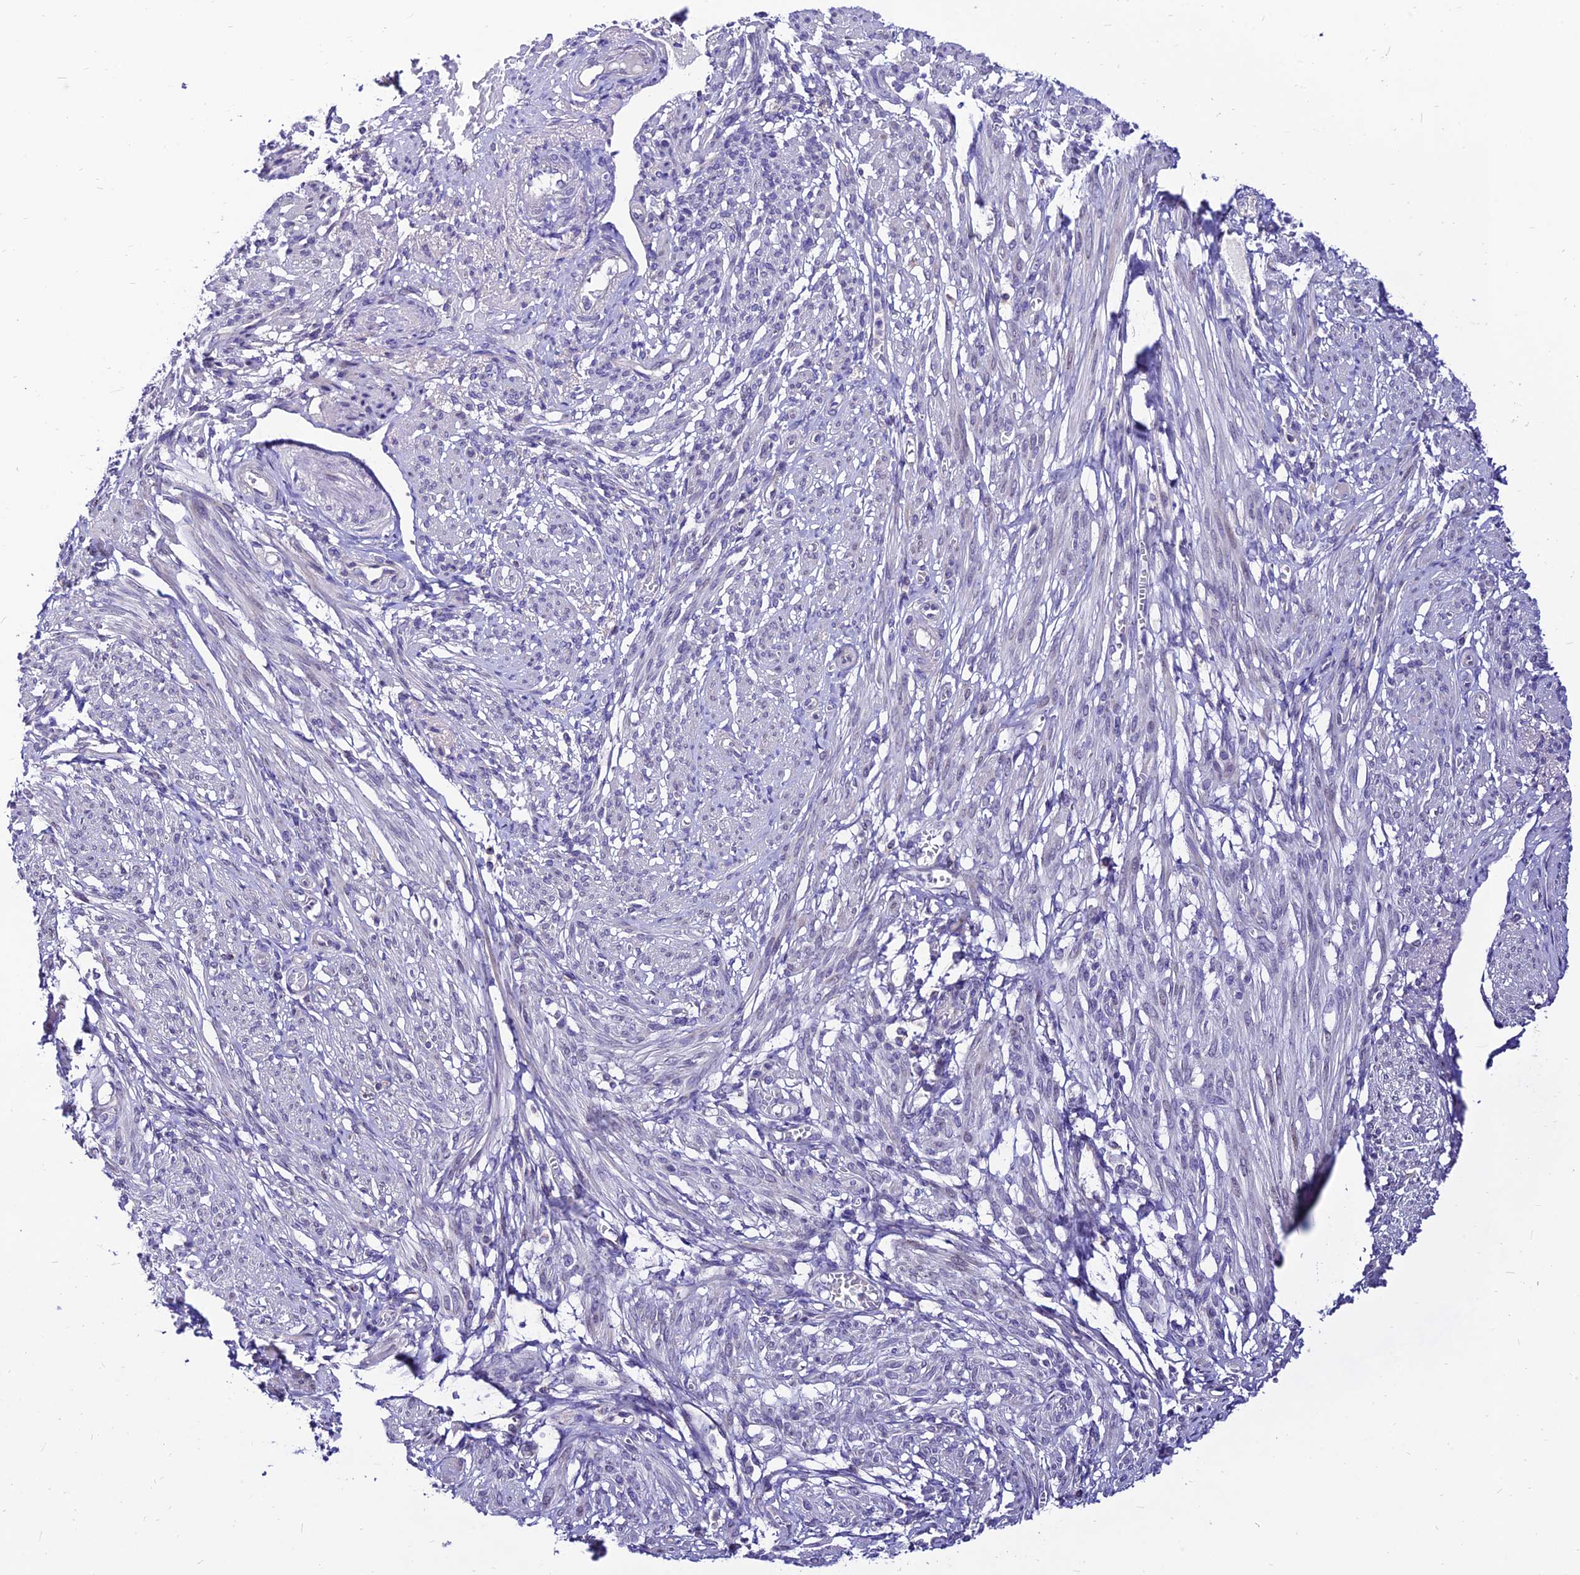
{"staining": {"intensity": "negative", "quantity": "none", "location": "none"}, "tissue": "smooth muscle", "cell_type": "Smooth muscle cells", "image_type": "normal", "snomed": [{"axis": "morphology", "description": "Normal tissue, NOS"}, {"axis": "topography", "description": "Smooth muscle"}], "caption": "DAB (3,3'-diaminobenzidine) immunohistochemical staining of unremarkable human smooth muscle displays no significant staining in smooth muscle cells.", "gene": "C6orf132", "patient": {"sex": "female", "age": 39}}